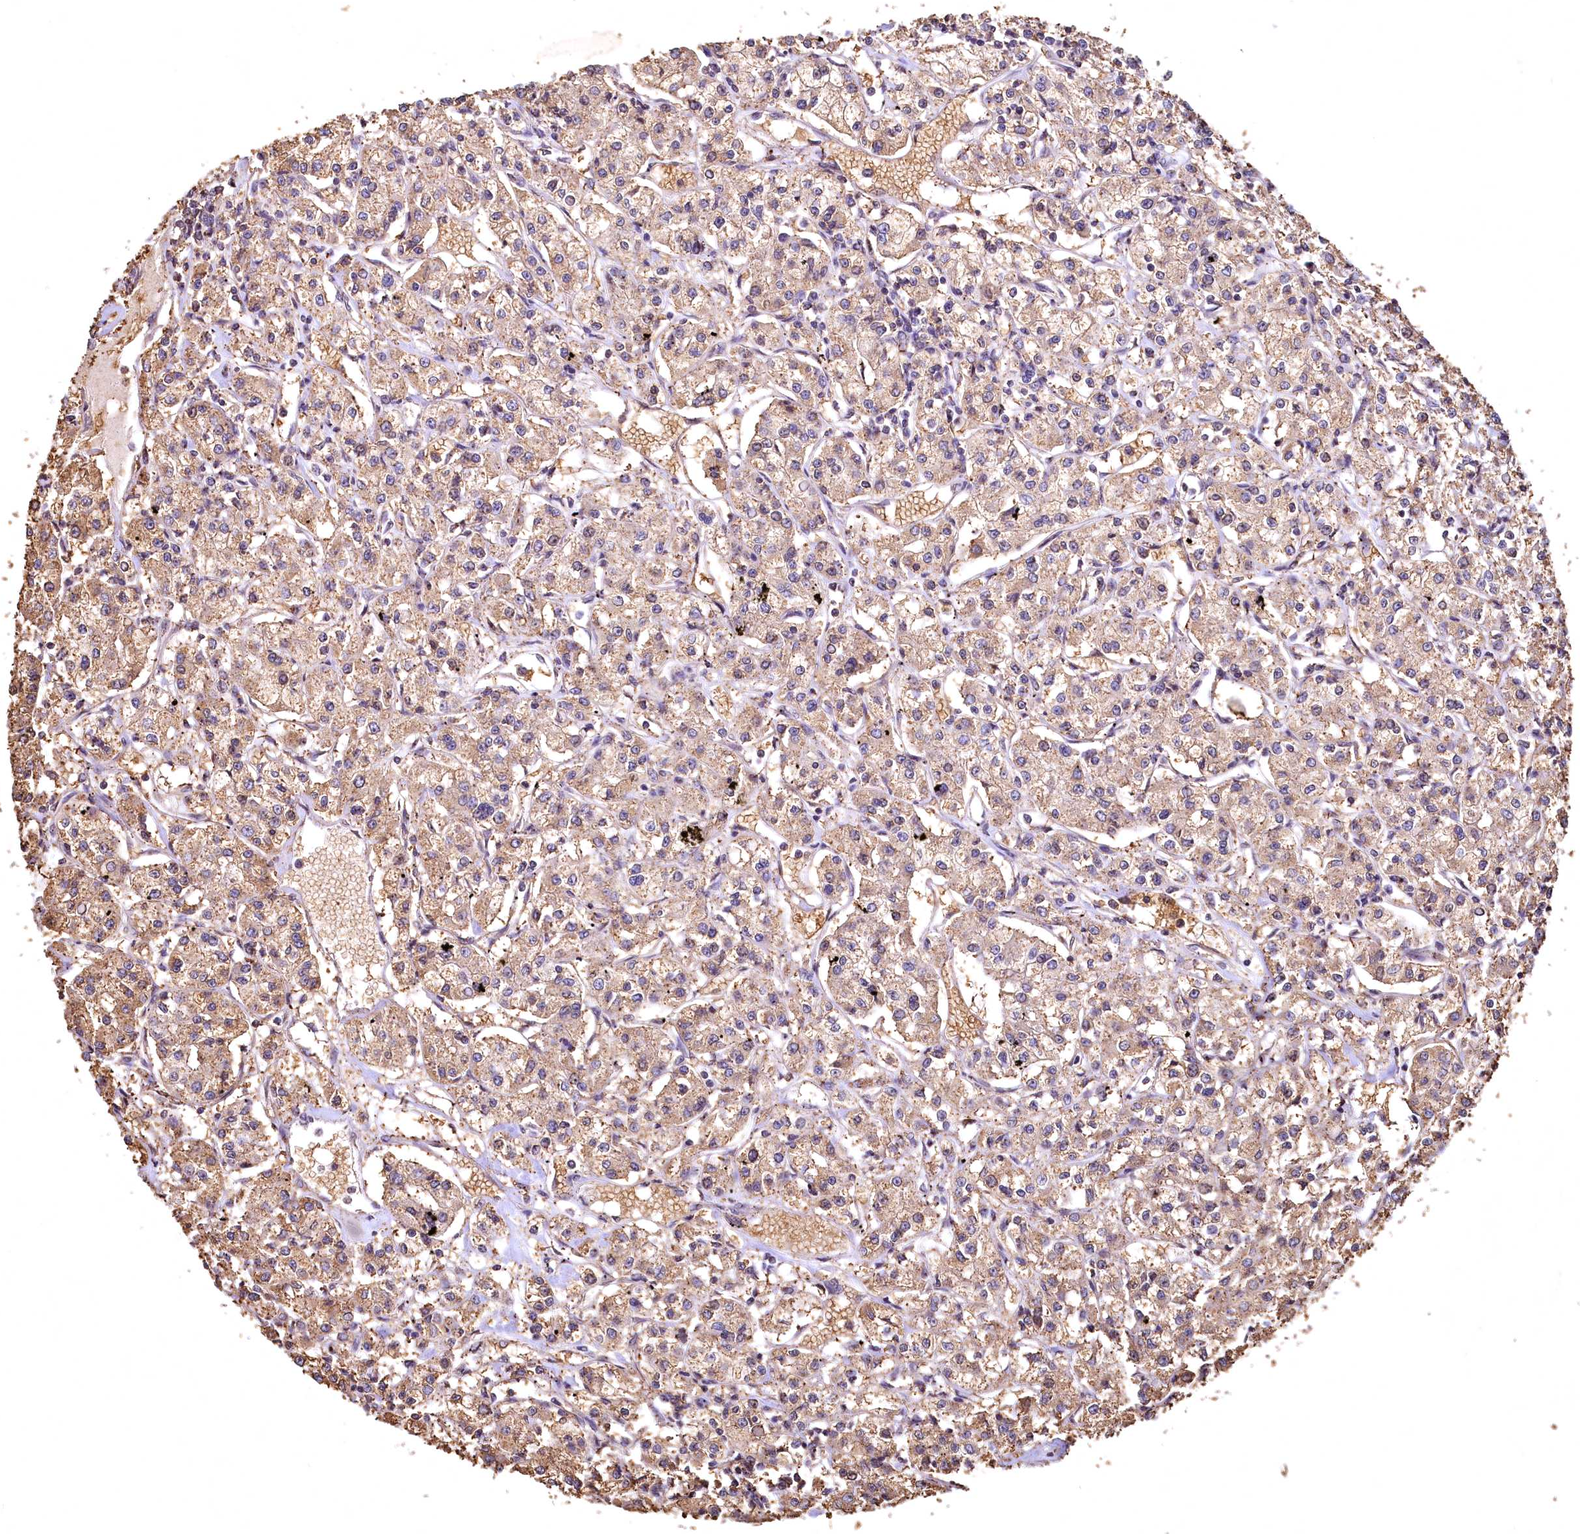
{"staining": {"intensity": "moderate", "quantity": ">75%", "location": "cytoplasmic/membranous"}, "tissue": "renal cancer", "cell_type": "Tumor cells", "image_type": "cancer", "snomed": [{"axis": "morphology", "description": "Adenocarcinoma, NOS"}, {"axis": "topography", "description": "Kidney"}], "caption": "Adenocarcinoma (renal) stained with a protein marker exhibits moderate staining in tumor cells.", "gene": "SPTA1", "patient": {"sex": "female", "age": 59}}